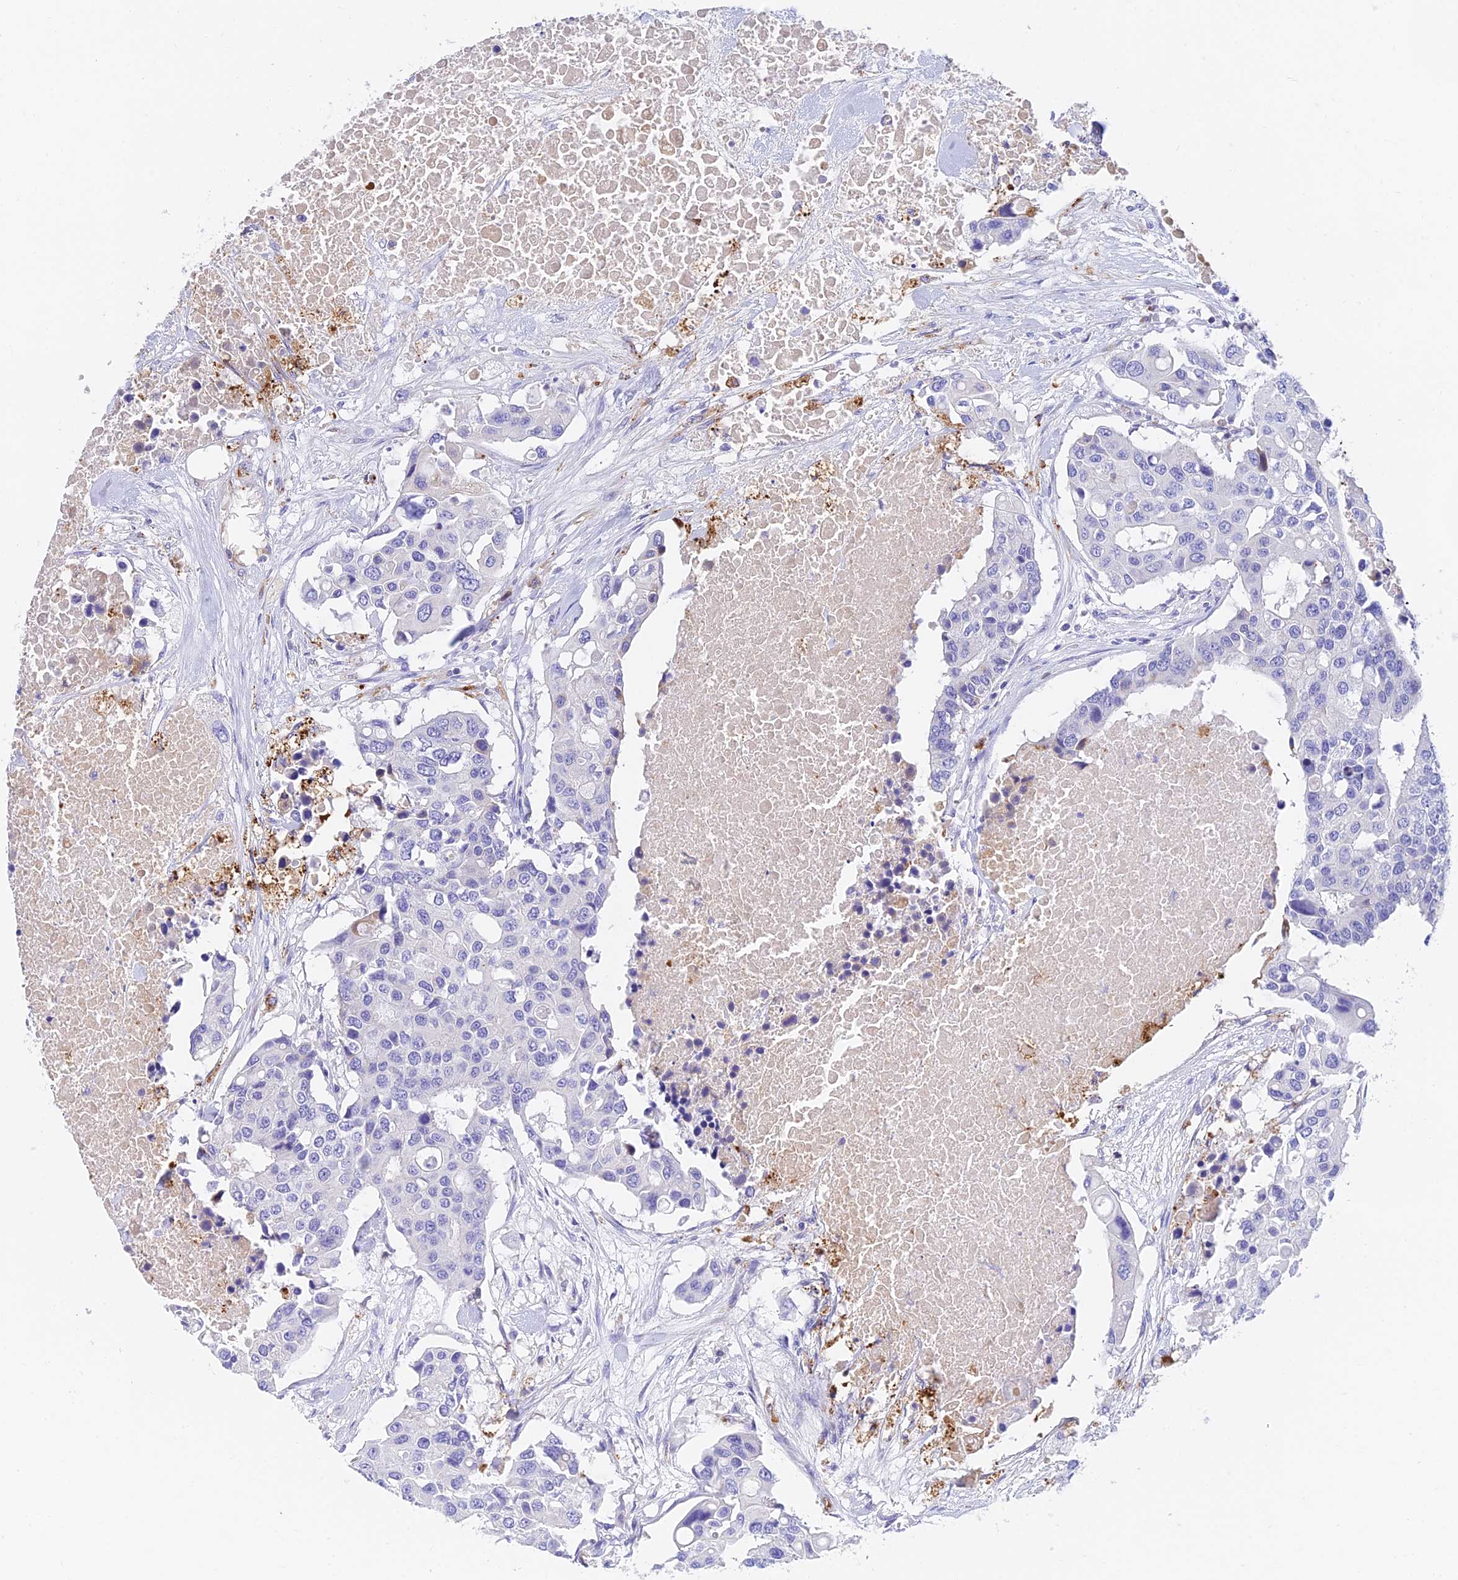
{"staining": {"intensity": "negative", "quantity": "none", "location": "none"}, "tissue": "colorectal cancer", "cell_type": "Tumor cells", "image_type": "cancer", "snomed": [{"axis": "morphology", "description": "Adenocarcinoma, NOS"}, {"axis": "topography", "description": "Colon"}], "caption": "High magnification brightfield microscopy of adenocarcinoma (colorectal) stained with DAB (brown) and counterstained with hematoxylin (blue): tumor cells show no significant expression.", "gene": "ADAMTS13", "patient": {"sex": "male", "age": 77}}